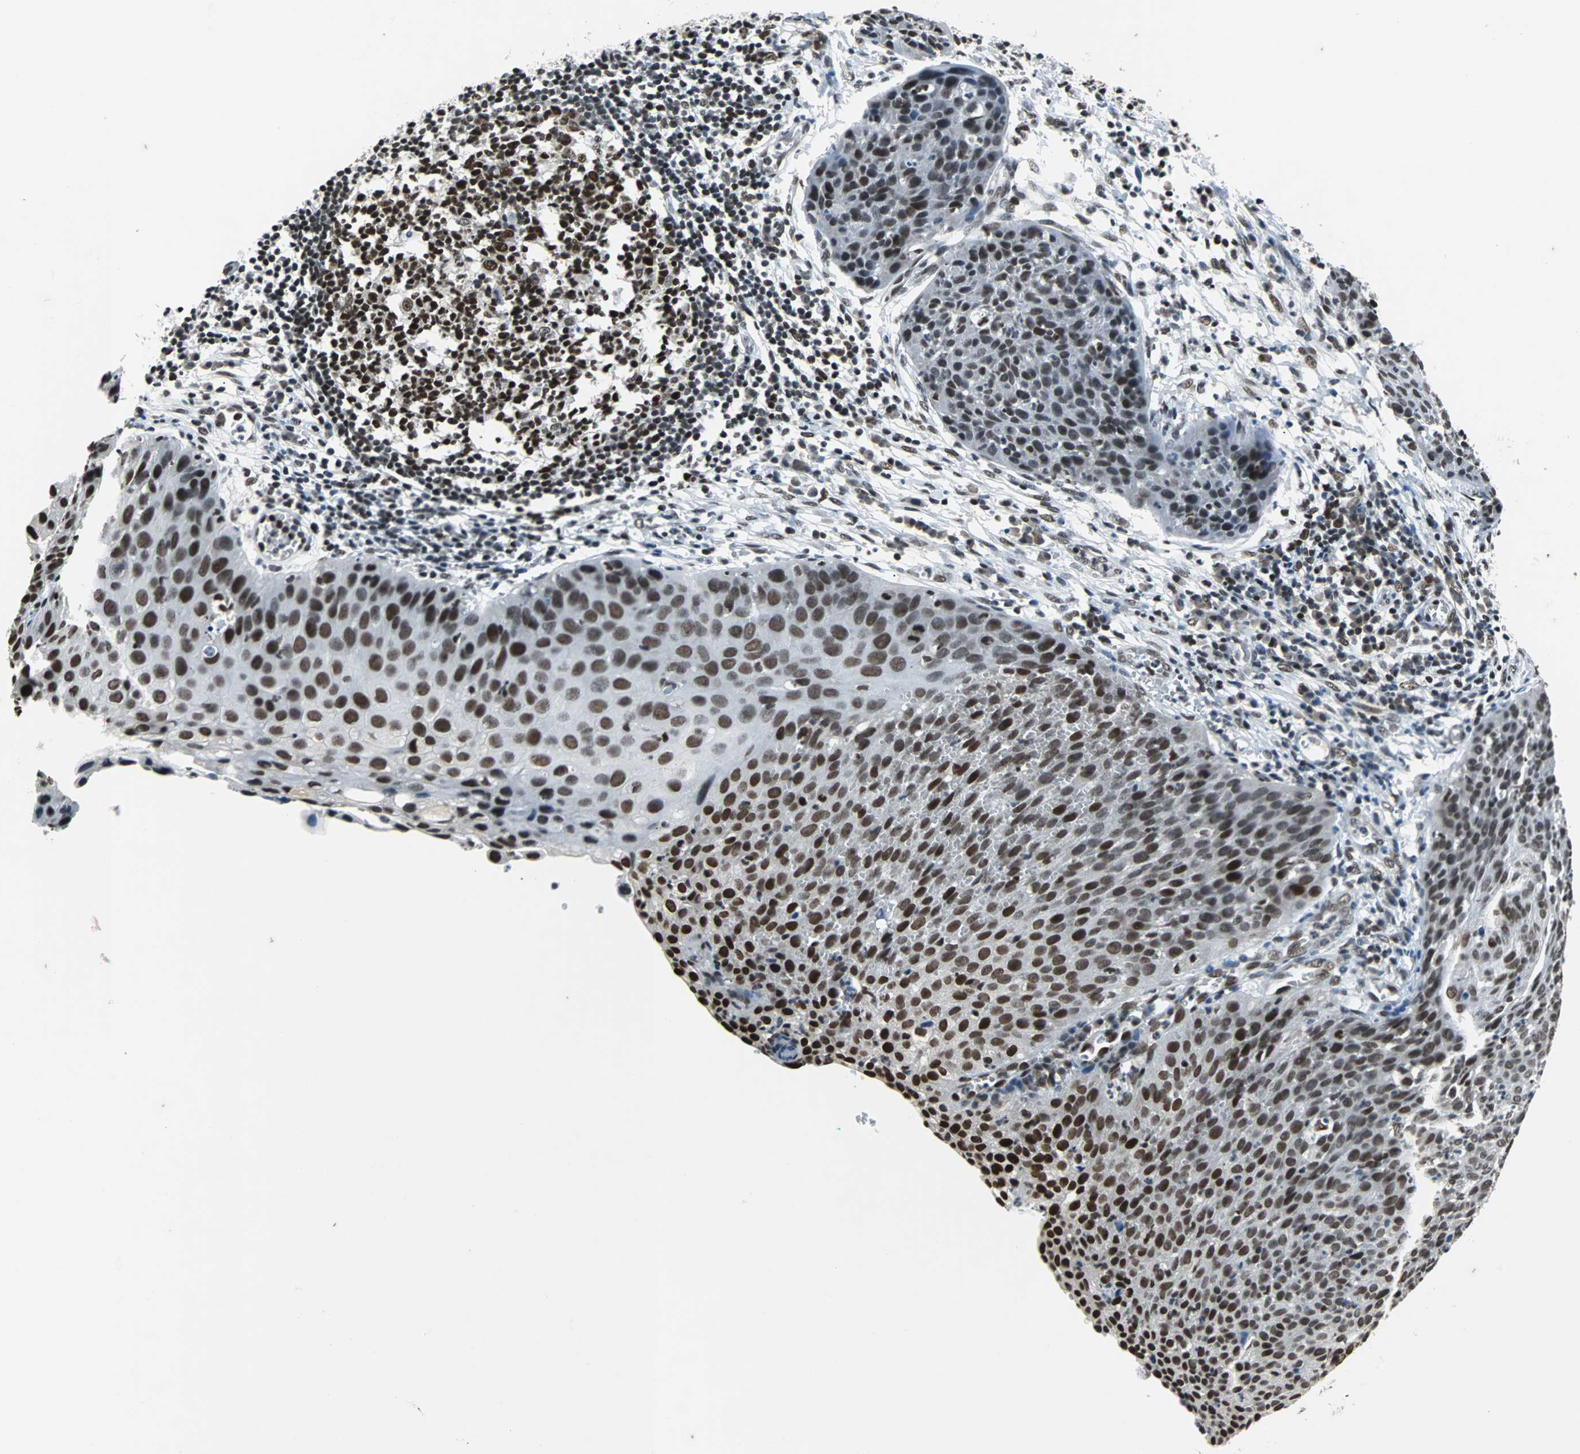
{"staining": {"intensity": "strong", "quantity": ">75%", "location": "nuclear"}, "tissue": "cervical cancer", "cell_type": "Tumor cells", "image_type": "cancer", "snomed": [{"axis": "morphology", "description": "Squamous cell carcinoma, NOS"}, {"axis": "topography", "description": "Cervix"}], "caption": "Immunohistochemistry (IHC) of cervical cancer (squamous cell carcinoma) shows high levels of strong nuclear positivity in approximately >75% of tumor cells.", "gene": "GATAD2A", "patient": {"sex": "female", "age": 38}}